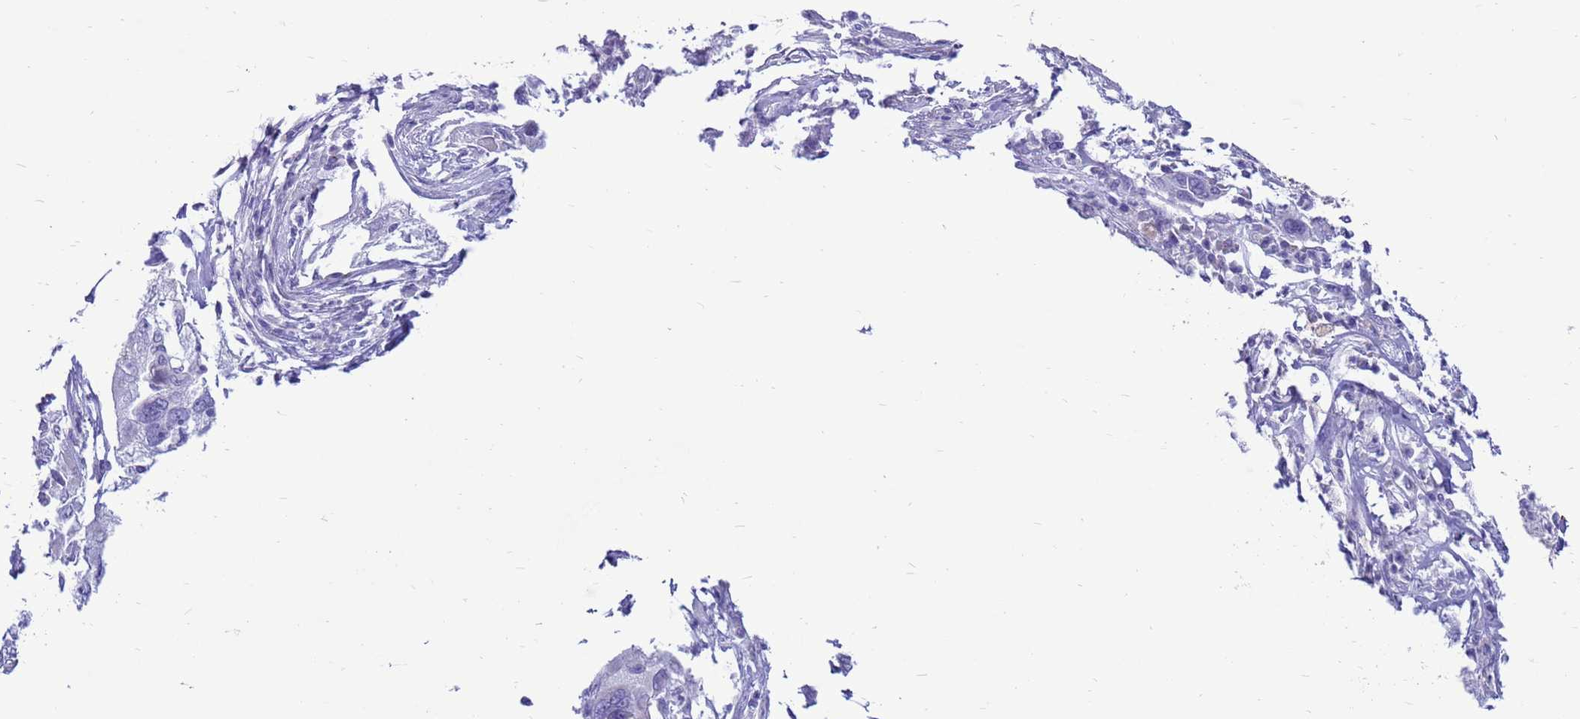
{"staining": {"intensity": "negative", "quantity": "none", "location": "none"}, "tissue": "pancreatic cancer", "cell_type": "Tumor cells", "image_type": "cancer", "snomed": [{"axis": "morphology", "description": "Adenocarcinoma, NOS"}, {"axis": "topography", "description": "Pancreas"}], "caption": "This is a histopathology image of immunohistochemistry (IHC) staining of pancreatic cancer, which shows no positivity in tumor cells.", "gene": "PDE10A", "patient": {"sex": "female", "age": 78}}